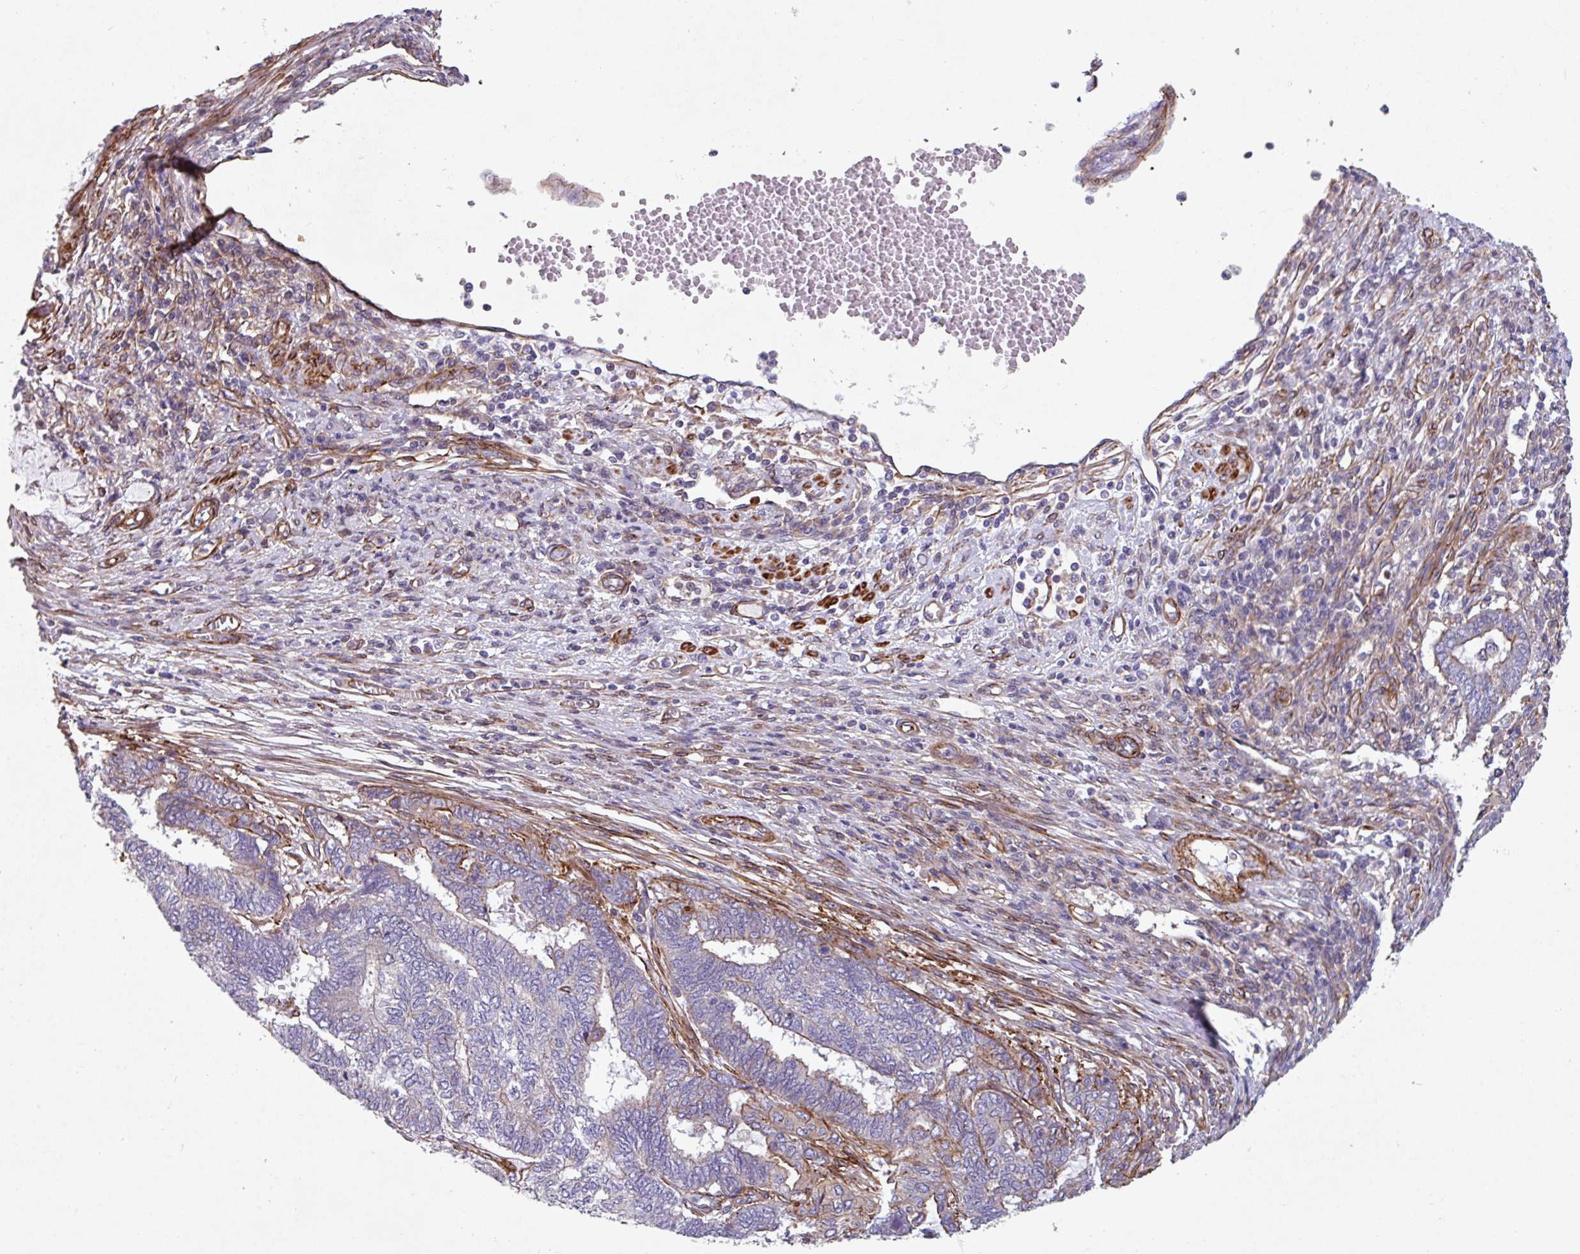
{"staining": {"intensity": "weak", "quantity": "<25%", "location": "cytoplasmic/membranous"}, "tissue": "endometrial cancer", "cell_type": "Tumor cells", "image_type": "cancer", "snomed": [{"axis": "morphology", "description": "Adenocarcinoma, NOS"}, {"axis": "topography", "description": "Uterus"}, {"axis": "topography", "description": "Endometrium"}], "caption": "A high-resolution photomicrograph shows immunohistochemistry (IHC) staining of adenocarcinoma (endometrial), which demonstrates no significant staining in tumor cells. (Brightfield microscopy of DAB immunohistochemistry (IHC) at high magnification).", "gene": "ATP2C2", "patient": {"sex": "female", "age": 70}}